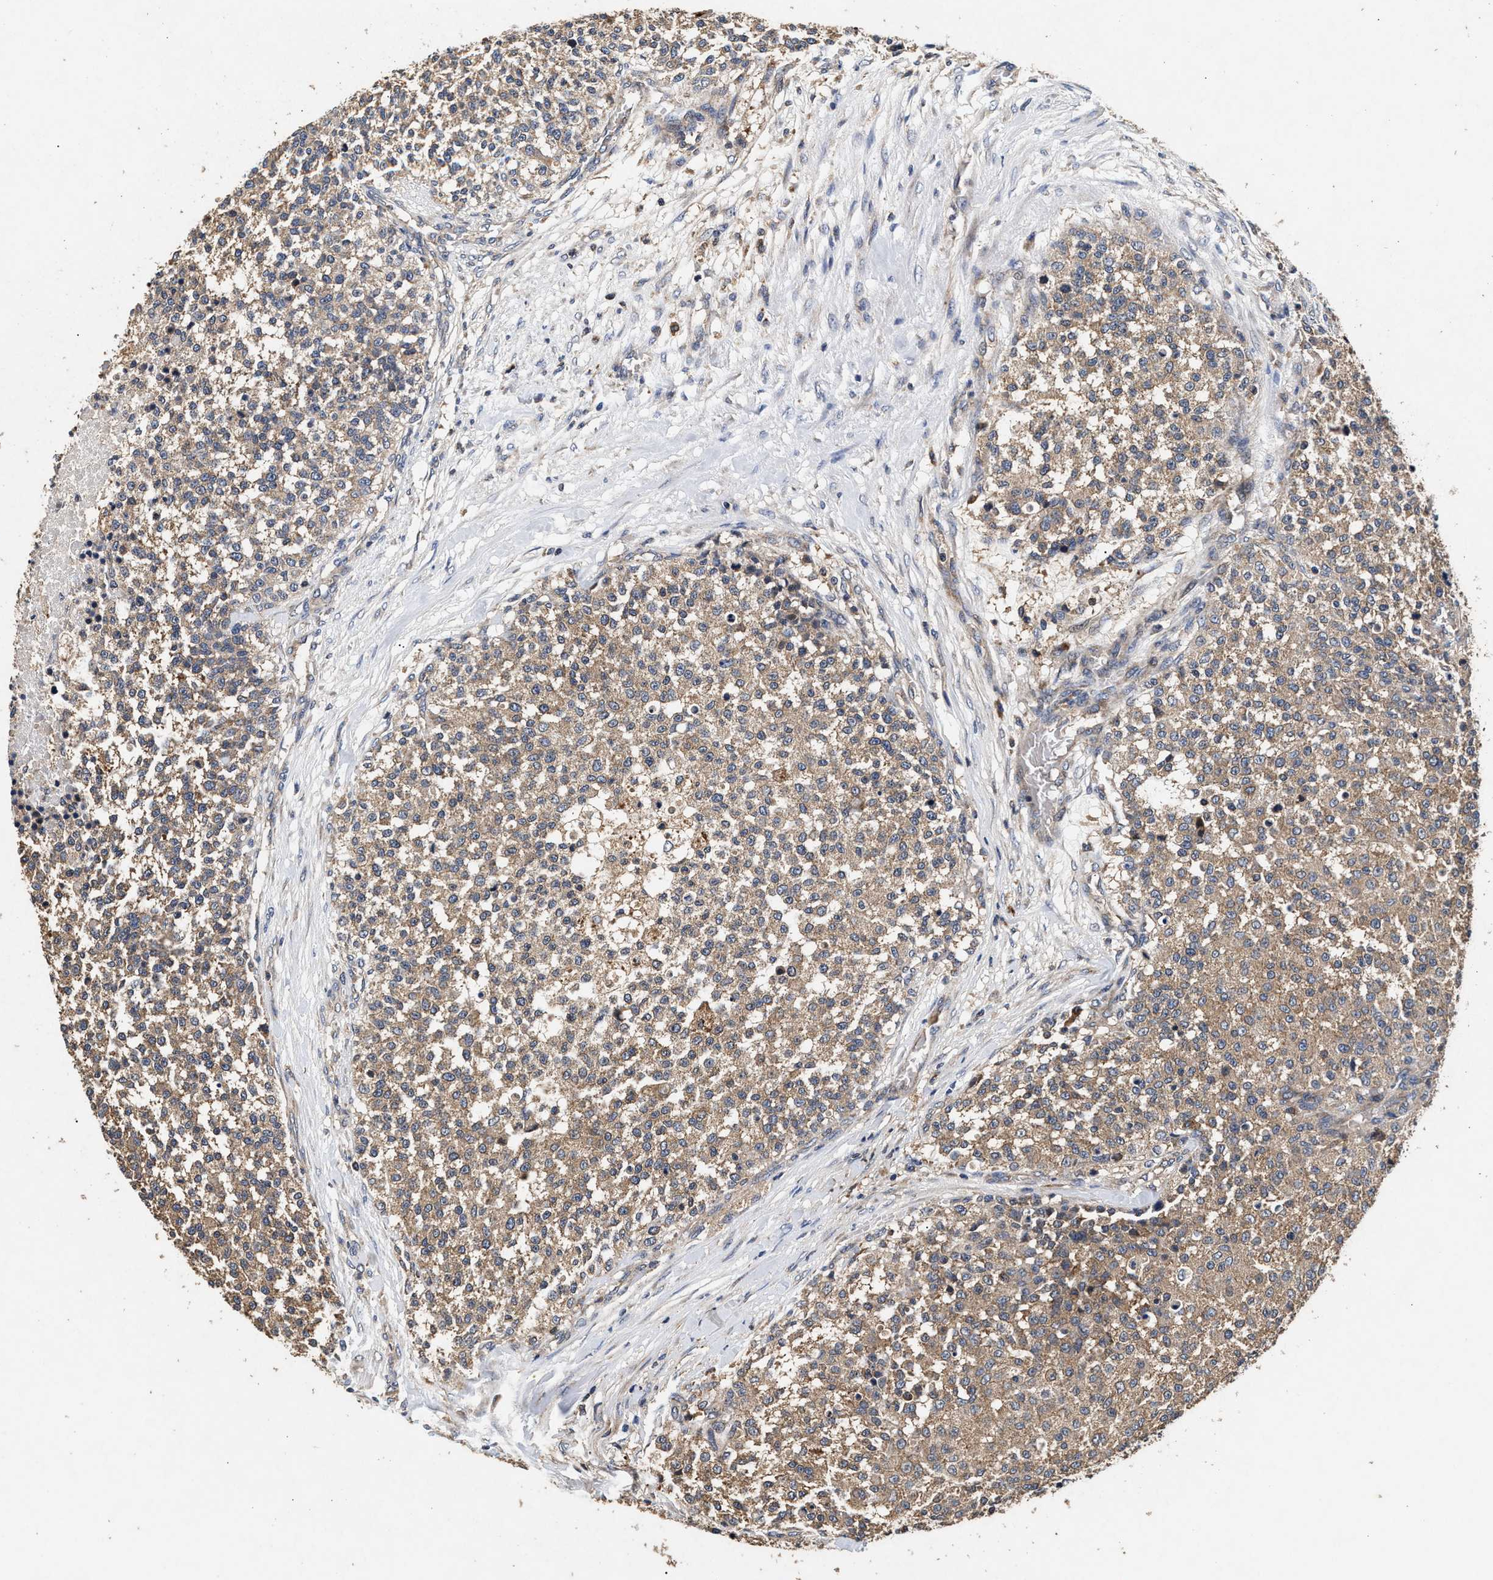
{"staining": {"intensity": "weak", "quantity": ">75%", "location": "cytoplasmic/membranous"}, "tissue": "testis cancer", "cell_type": "Tumor cells", "image_type": "cancer", "snomed": [{"axis": "morphology", "description": "Seminoma, NOS"}, {"axis": "topography", "description": "Testis"}], "caption": "Immunohistochemical staining of testis cancer (seminoma) reveals low levels of weak cytoplasmic/membranous protein staining in approximately >75% of tumor cells. (Brightfield microscopy of DAB IHC at high magnification).", "gene": "NFKB2", "patient": {"sex": "male", "age": 59}}